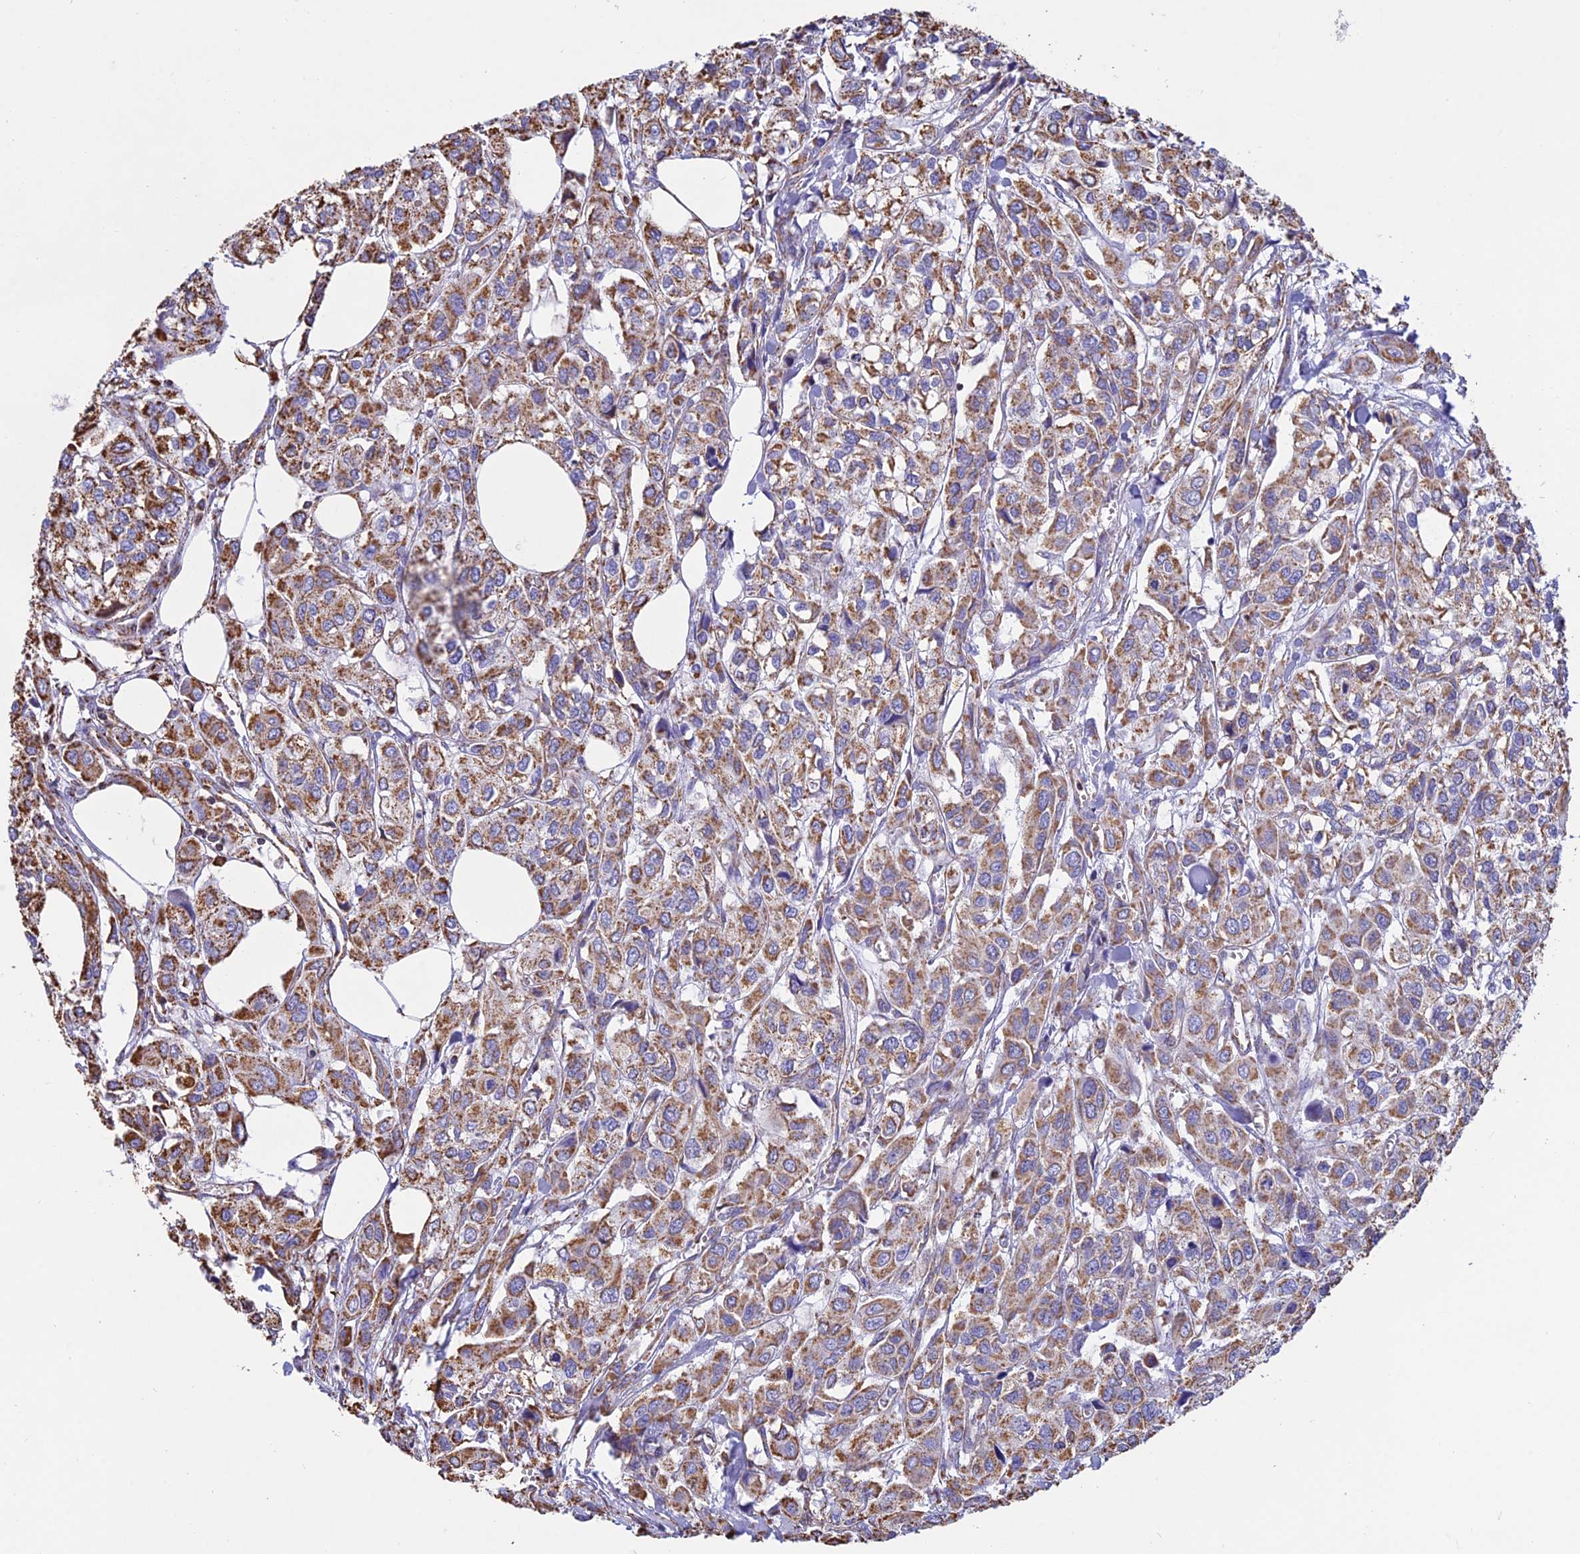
{"staining": {"intensity": "moderate", "quantity": ">75%", "location": "cytoplasmic/membranous"}, "tissue": "urothelial cancer", "cell_type": "Tumor cells", "image_type": "cancer", "snomed": [{"axis": "morphology", "description": "Urothelial carcinoma, High grade"}, {"axis": "topography", "description": "Urinary bladder"}], "caption": "A high-resolution micrograph shows immunohistochemistry (IHC) staining of urothelial cancer, which shows moderate cytoplasmic/membranous positivity in about >75% of tumor cells.", "gene": "OR2W3", "patient": {"sex": "male", "age": 67}}